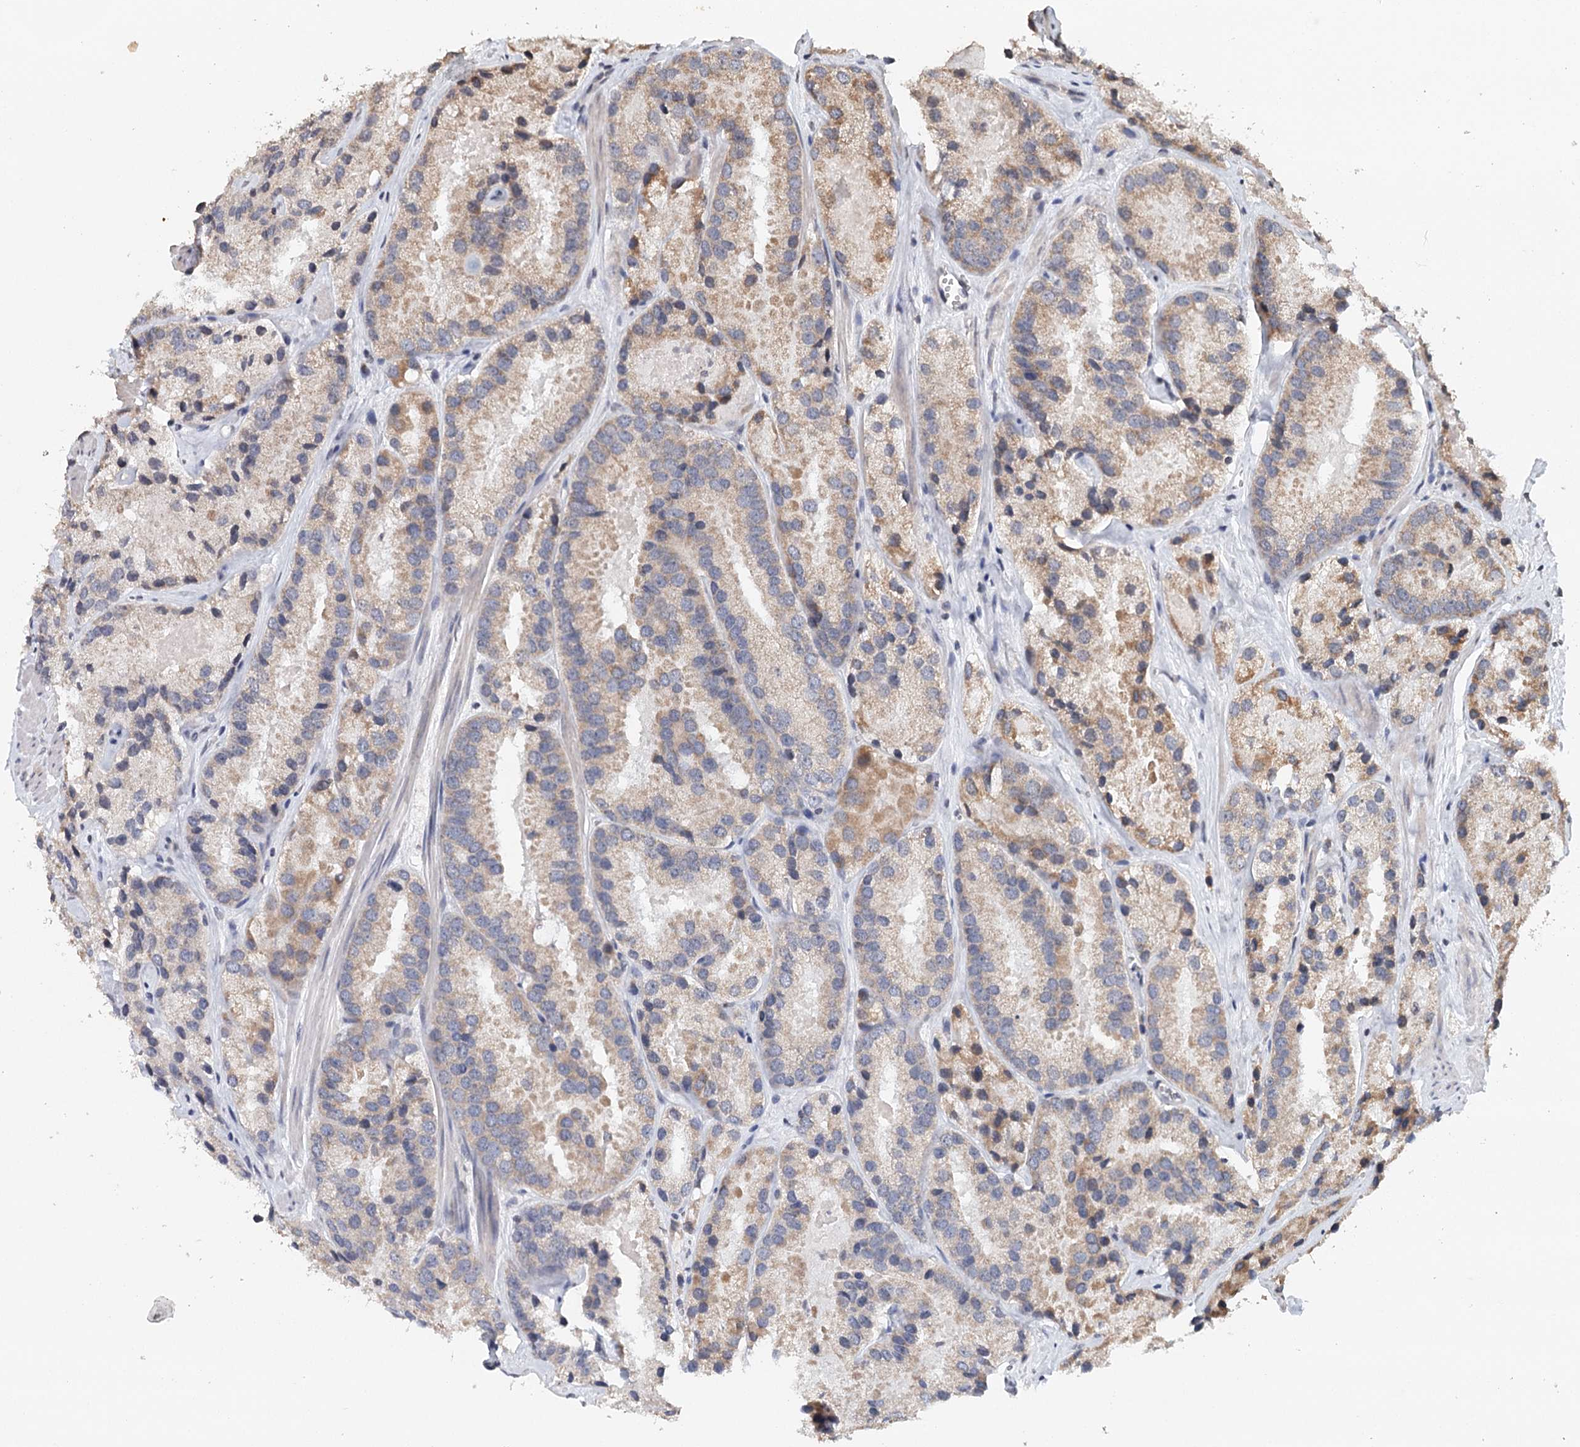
{"staining": {"intensity": "moderate", "quantity": "<25%", "location": "cytoplasmic/membranous"}, "tissue": "prostate cancer", "cell_type": "Tumor cells", "image_type": "cancer", "snomed": [{"axis": "morphology", "description": "Adenocarcinoma, High grade"}, {"axis": "topography", "description": "Prostate"}], "caption": "IHC of prostate adenocarcinoma (high-grade) displays low levels of moderate cytoplasmic/membranous positivity in about <25% of tumor cells.", "gene": "ICOS", "patient": {"sex": "male", "age": 66}}